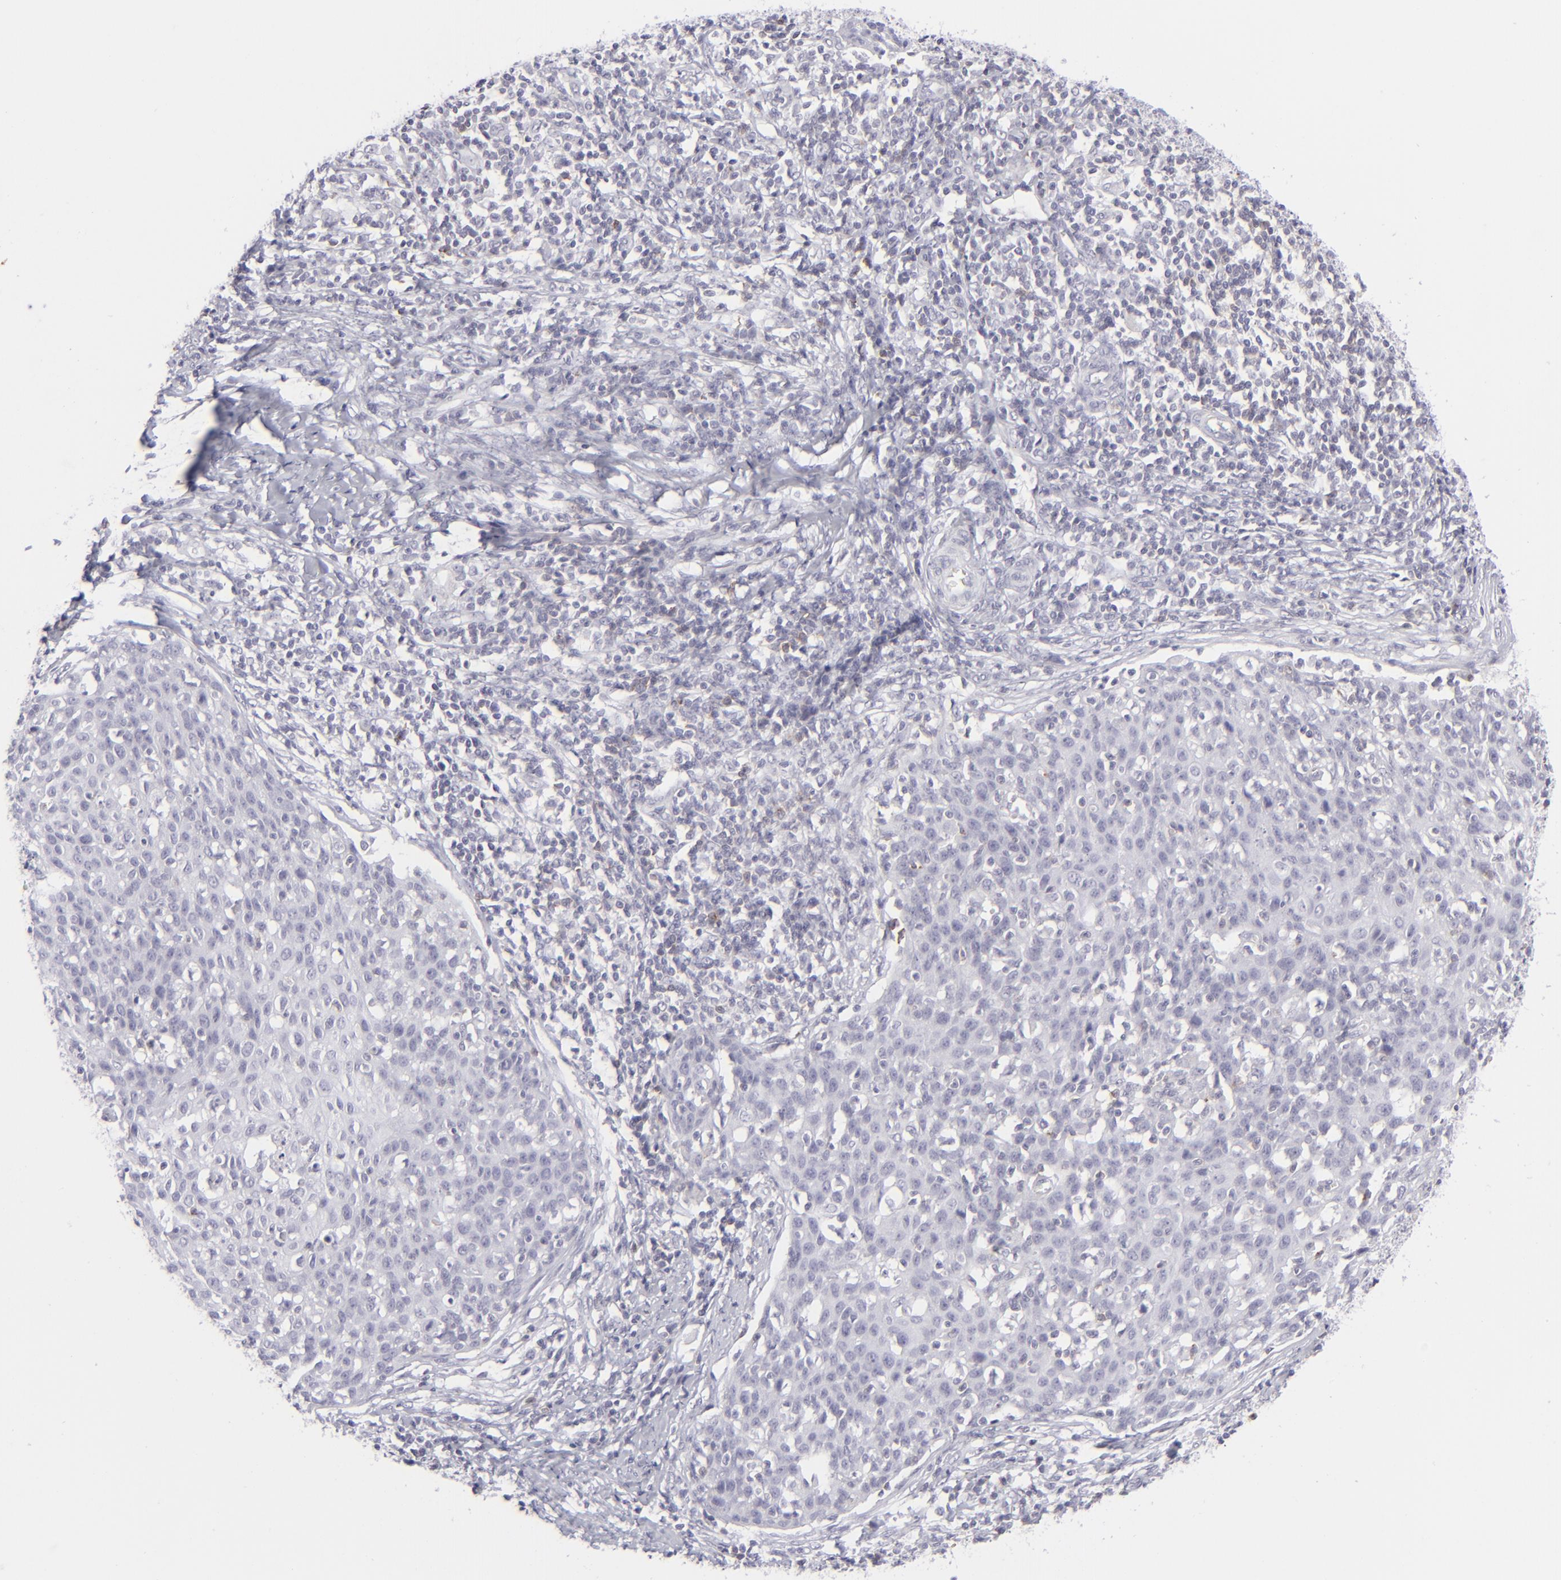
{"staining": {"intensity": "negative", "quantity": "none", "location": "none"}, "tissue": "cervical cancer", "cell_type": "Tumor cells", "image_type": "cancer", "snomed": [{"axis": "morphology", "description": "Squamous cell carcinoma, NOS"}, {"axis": "topography", "description": "Cervix"}], "caption": "DAB (3,3'-diaminobenzidine) immunohistochemical staining of cervical squamous cell carcinoma demonstrates no significant staining in tumor cells.", "gene": "CD7", "patient": {"sex": "female", "age": 38}}